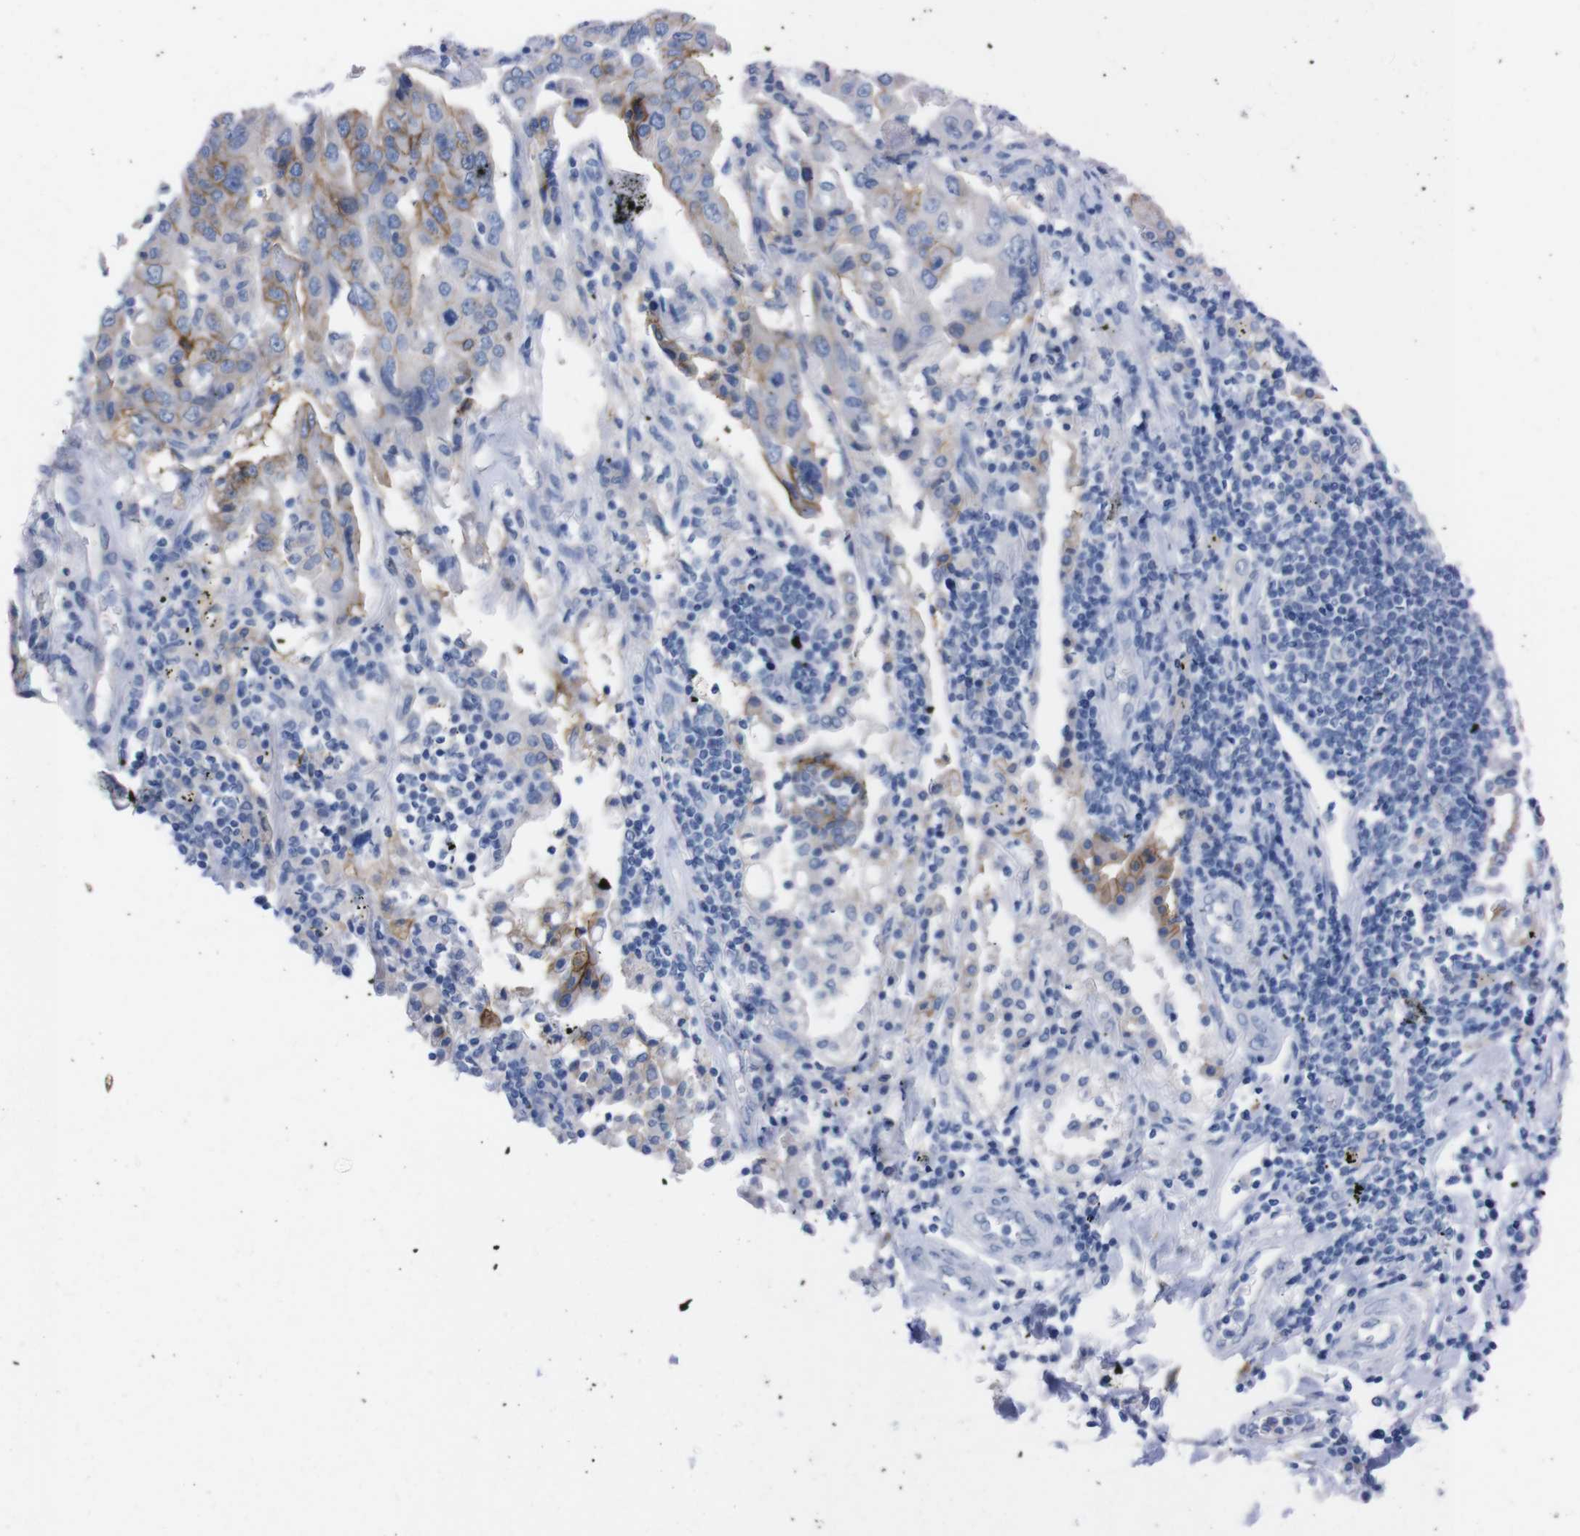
{"staining": {"intensity": "moderate", "quantity": "25%-75%", "location": "cytoplasmic/membranous"}, "tissue": "lung cancer", "cell_type": "Tumor cells", "image_type": "cancer", "snomed": [{"axis": "morphology", "description": "Adenocarcinoma, NOS"}, {"axis": "topography", "description": "Lung"}], "caption": "Lung cancer (adenocarcinoma) stained for a protein reveals moderate cytoplasmic/membranous positivity in tumor cells.", "gene": "TMEM243", "patient": {"sex": "female", "age": 65}}